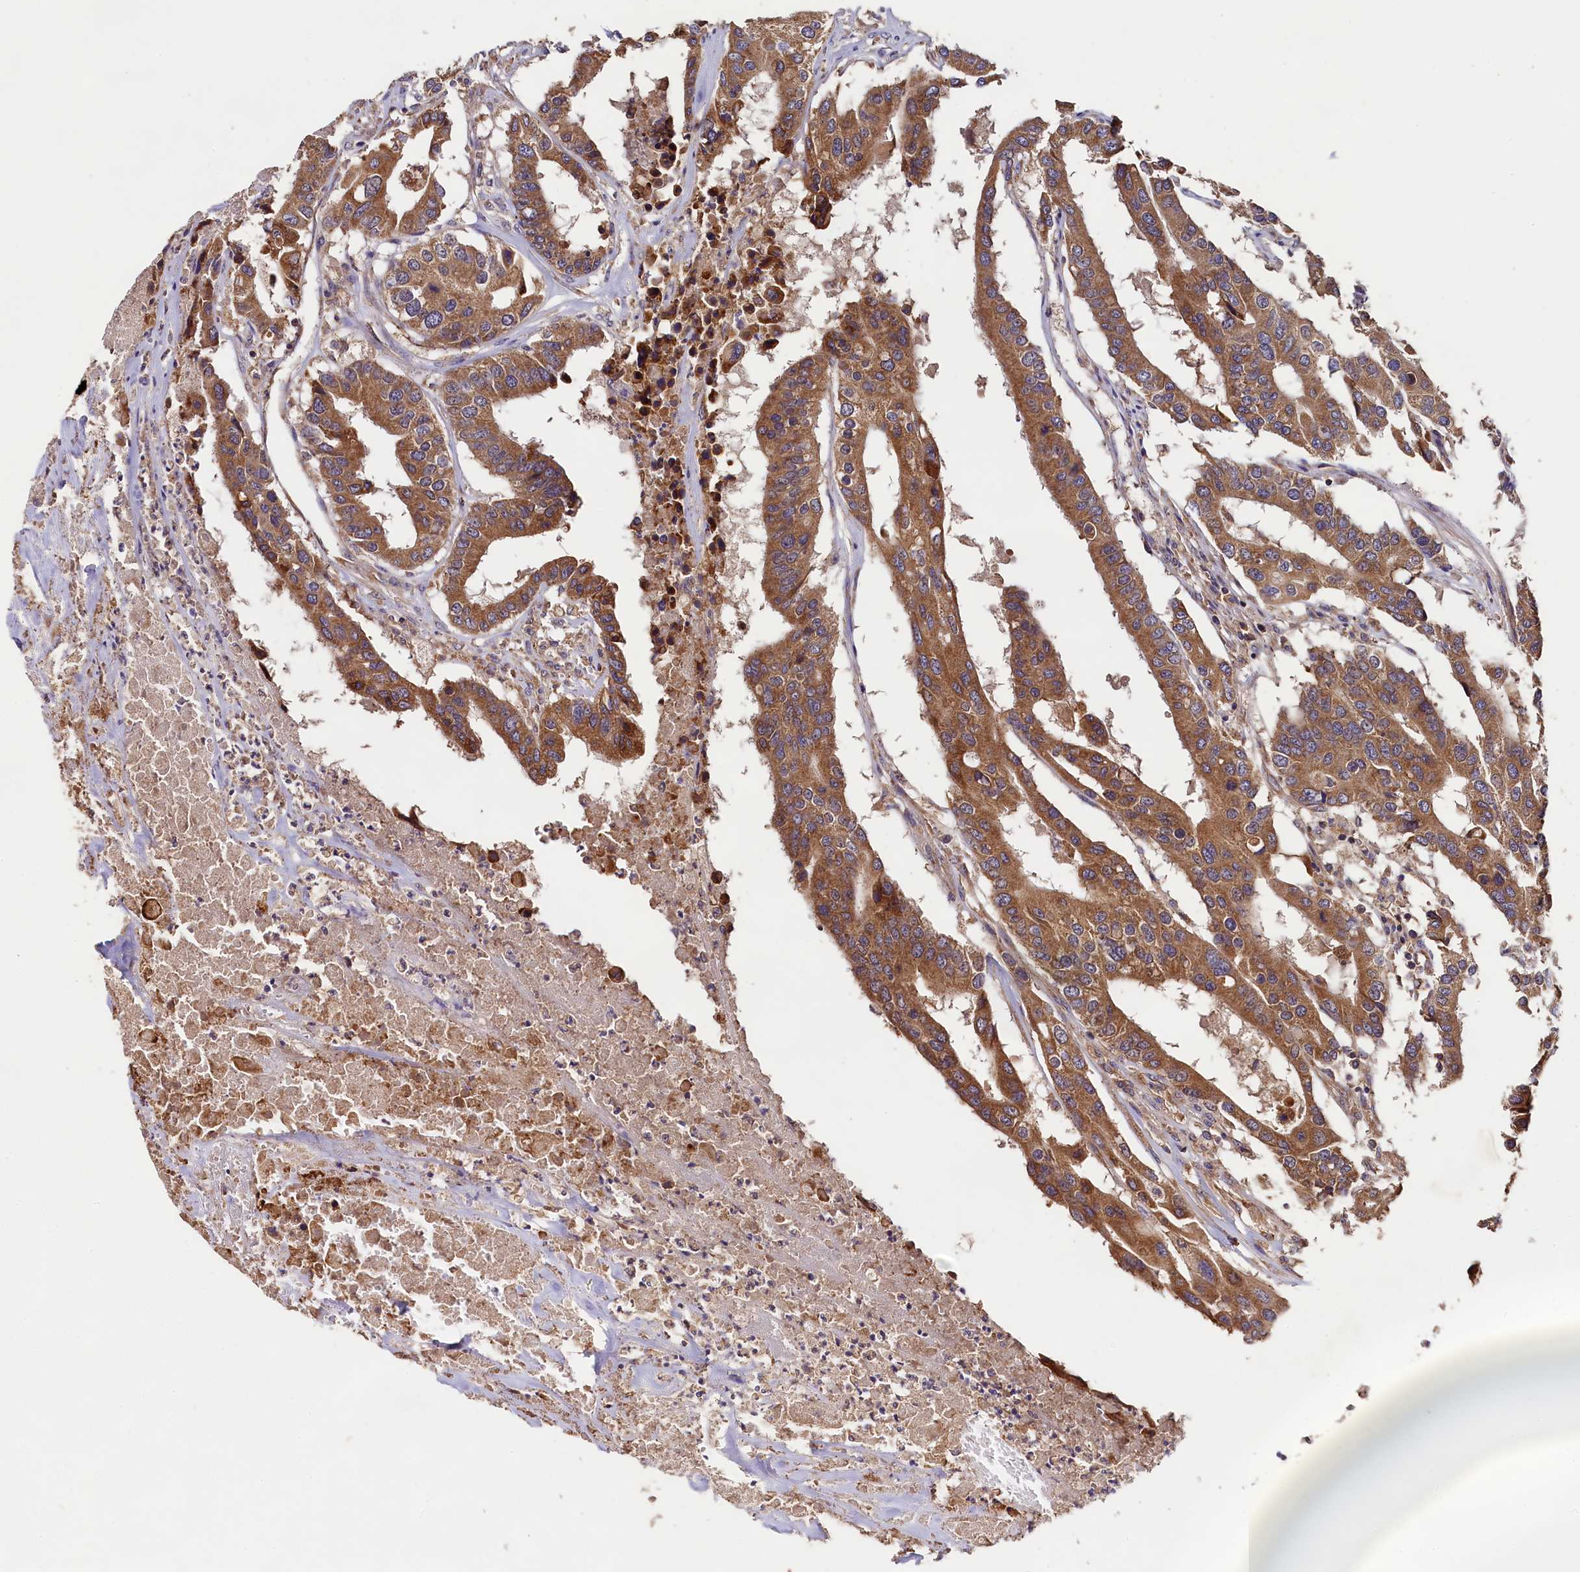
{"staining": {"intensity": "moderate", "quantity": ">75%", "location": "cytoplasmic/membranous"}, "tissue": "colorectal cancer", "cell_type": "Tumor cells", "image_type": "cancer", "snomed": [{"axis": "morphology", "description": "Adenocarcinoma, NOS"}, {"axis": "topography", "description": "Colon"}], "caption": "A histopathology image of human colorectal cancer stained for a protein displays moderate cytoplasmic/membranous brown staining in tumor cells.", "gene": "ENKD1", "patient": {"sex": "male", "age": 77}}